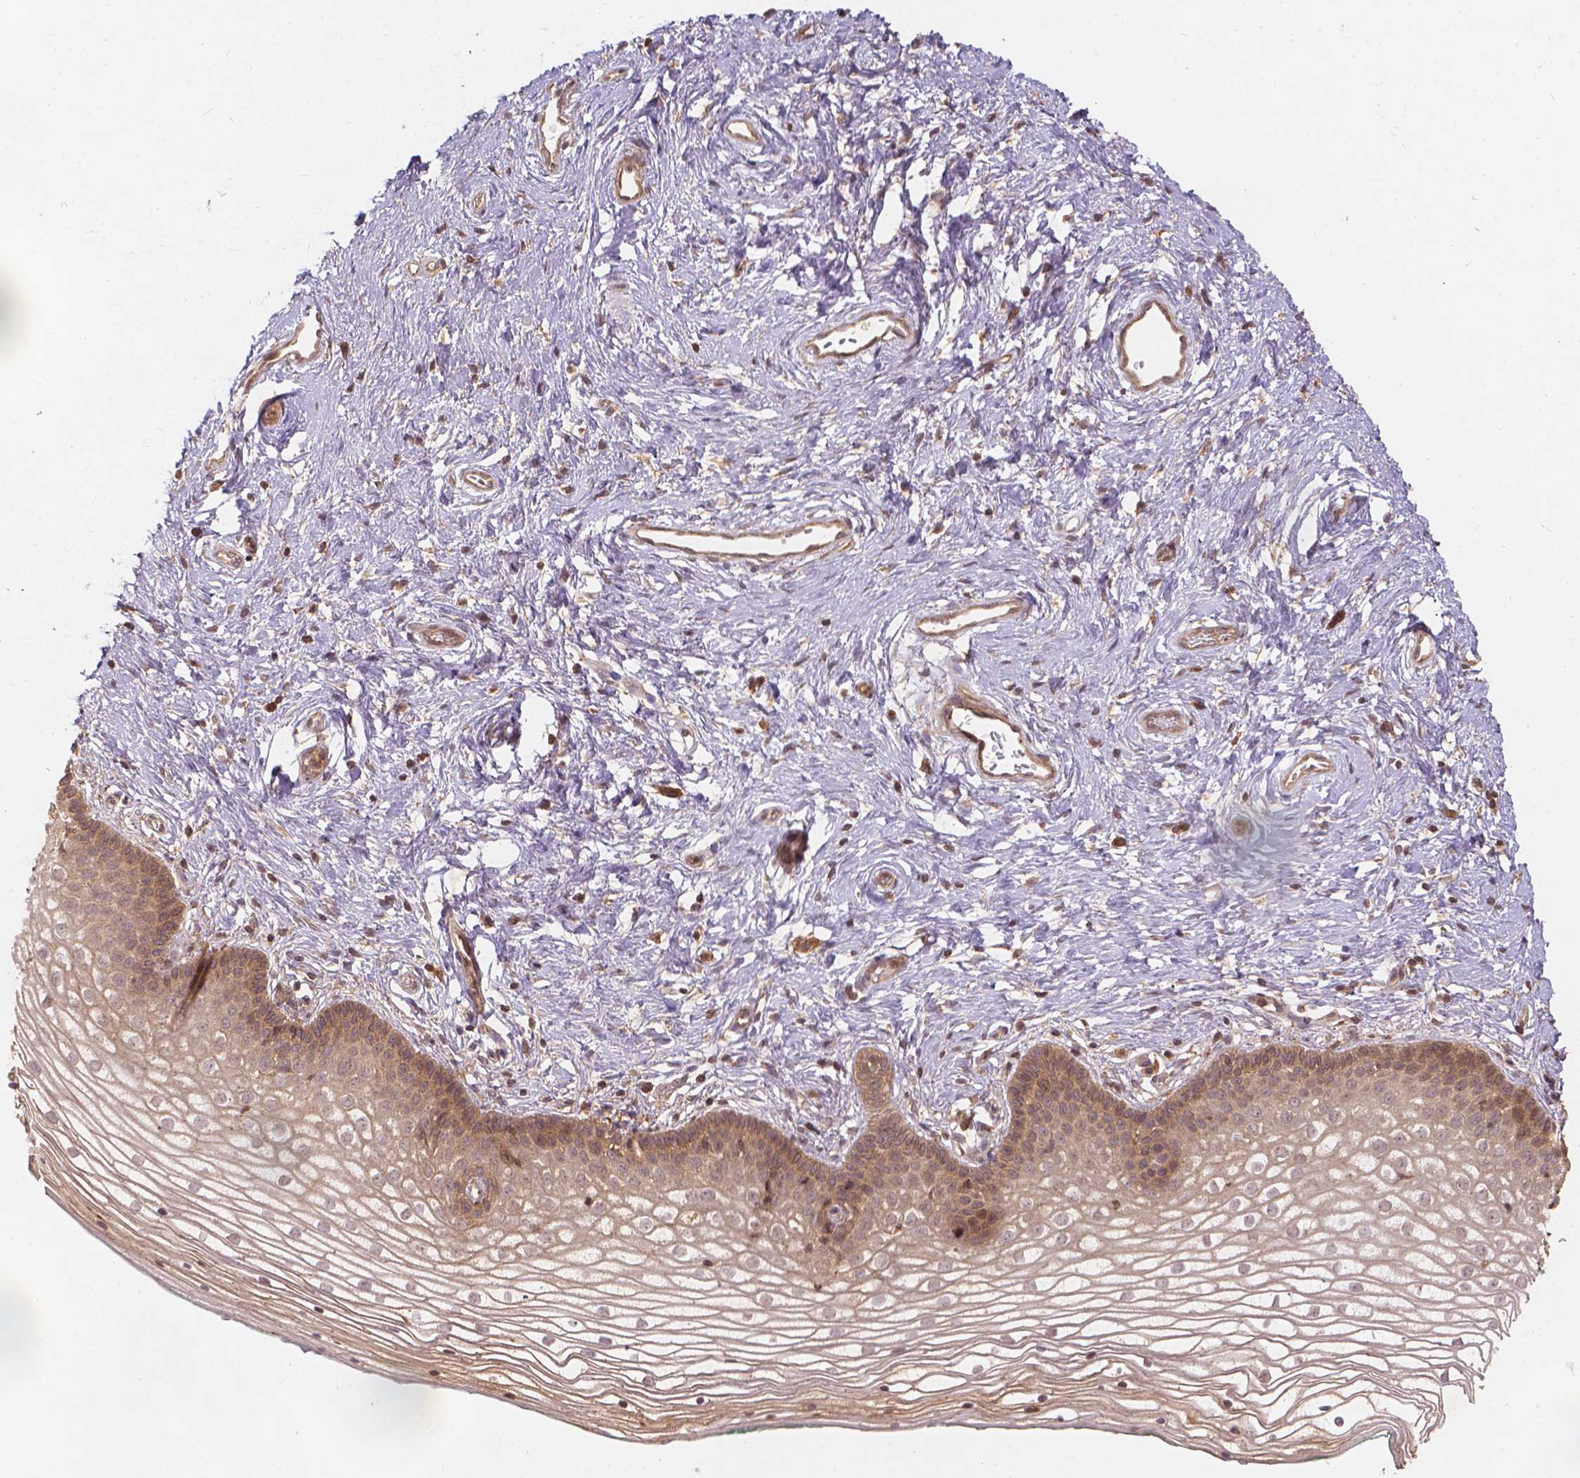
{"staining": {"intensity": "moderate", "quantity": ">75%", "location": "cytoplasmic/membranous"}, "tissue": "vagina", "cell_type": "Squamous epithelial cells", "image_type": "normal", "snomed": [{"axis": "morphology", "description": "Normal tissue, NOS"}, {"axis": "topography", "description": "Vagina"}], "caption": "A medium amount of moderate cytoplasmic/membranous expression is seen in approximately >75% of squamous epithelial cells in benign vagina.", "gene": "XPR1", "patient": {"sex": "female", "age": 36}}